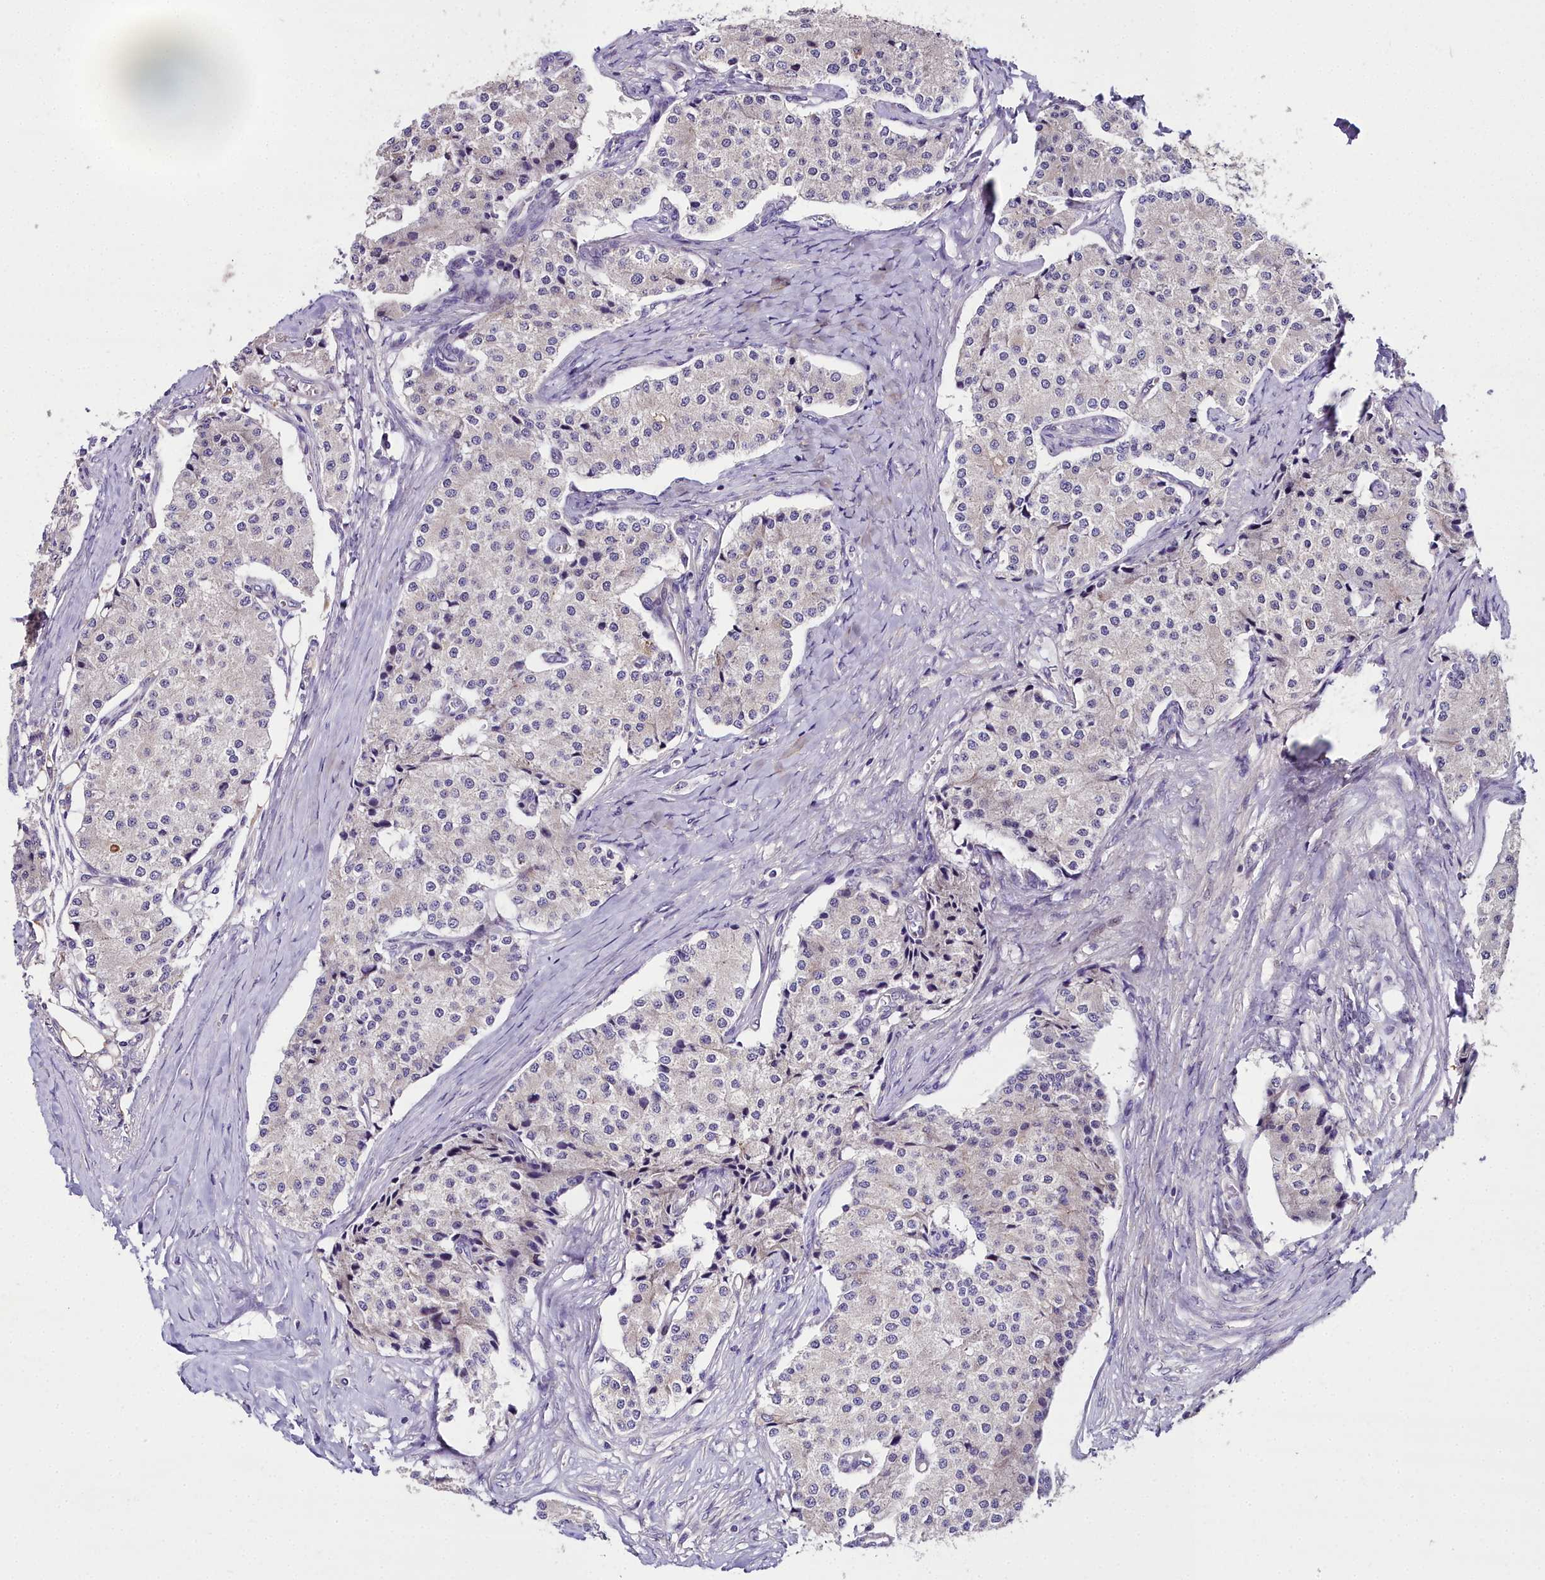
{"staining": {"intensity": "negative", "quantity": "none", "location": "none"}, "tissue": "carcinoid", "cell_type": "Tumor cells", "image_type": "cancer", "snomed": [{"axis": "morphology", "description": "Carcinoid, malignant, NOS"}, {"axis": "topography", "description": "Colon"}], "caption": "Immunohistochemistry (IHC) micrograph of carcinoid stained for a protein (brown), which reveals no positivity in tumor cells.", "gene": "NT5M", "patient": {"sex": "female", "age": 52}}